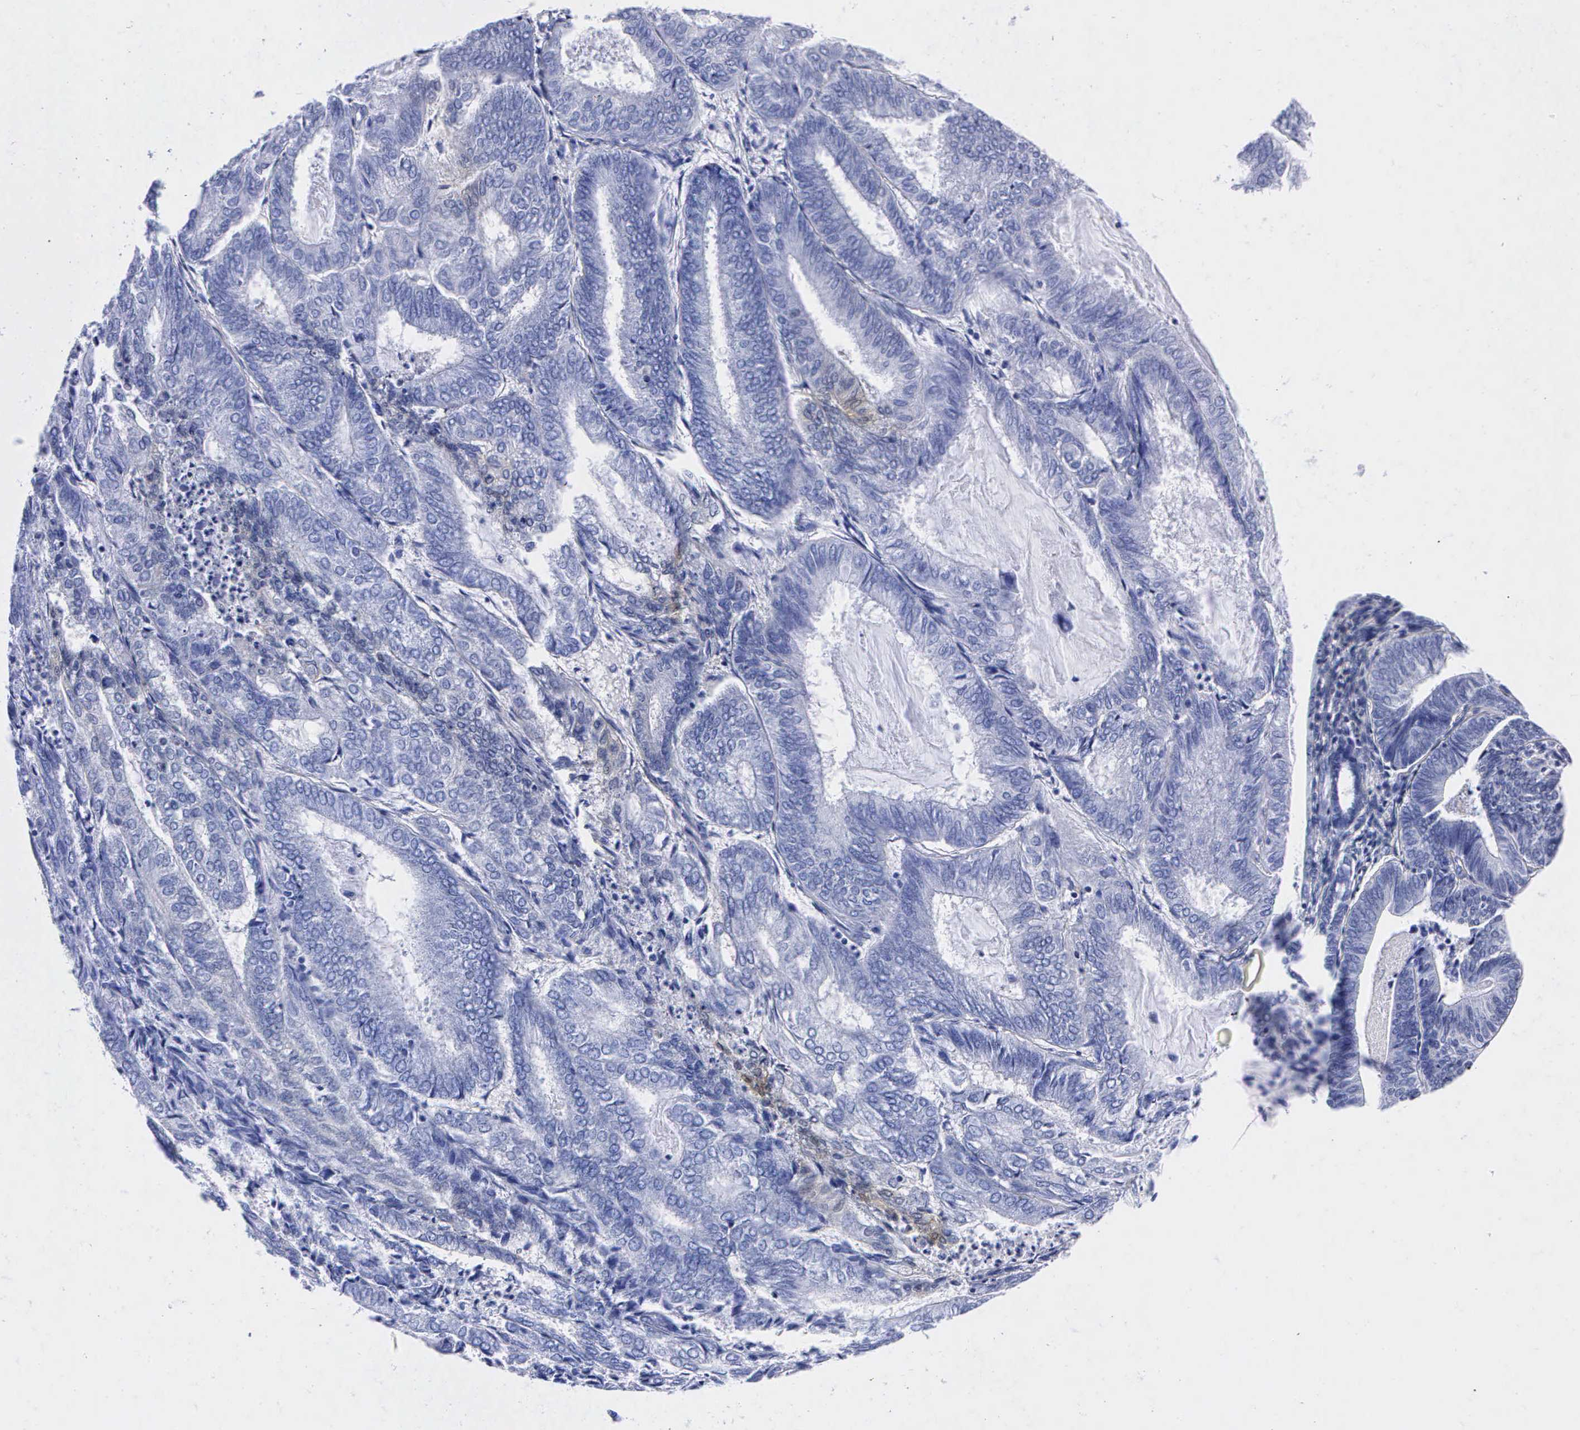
{"staining": {"intensity": "weak", "quantity": "<25%", "location": "cytoplasmic/membranous"}, "tissue": "endometrial cancer", "cell_type": "Tumor cells", "image_type": "cancer", "snomed": [{"axis": "morphology", "description": "Adenocarcinoma, NOS"}, {"axis": "topography", "description": "Endometrium"}], "caption": "A photomicrograph of endometrial cancer stained for a protein demonstrates no brown staining in tumor cells. (DAB IHC with hematoxylin counter stain).", "gene": "ENO2", "patient": {"sex": "female", "age": 59}}